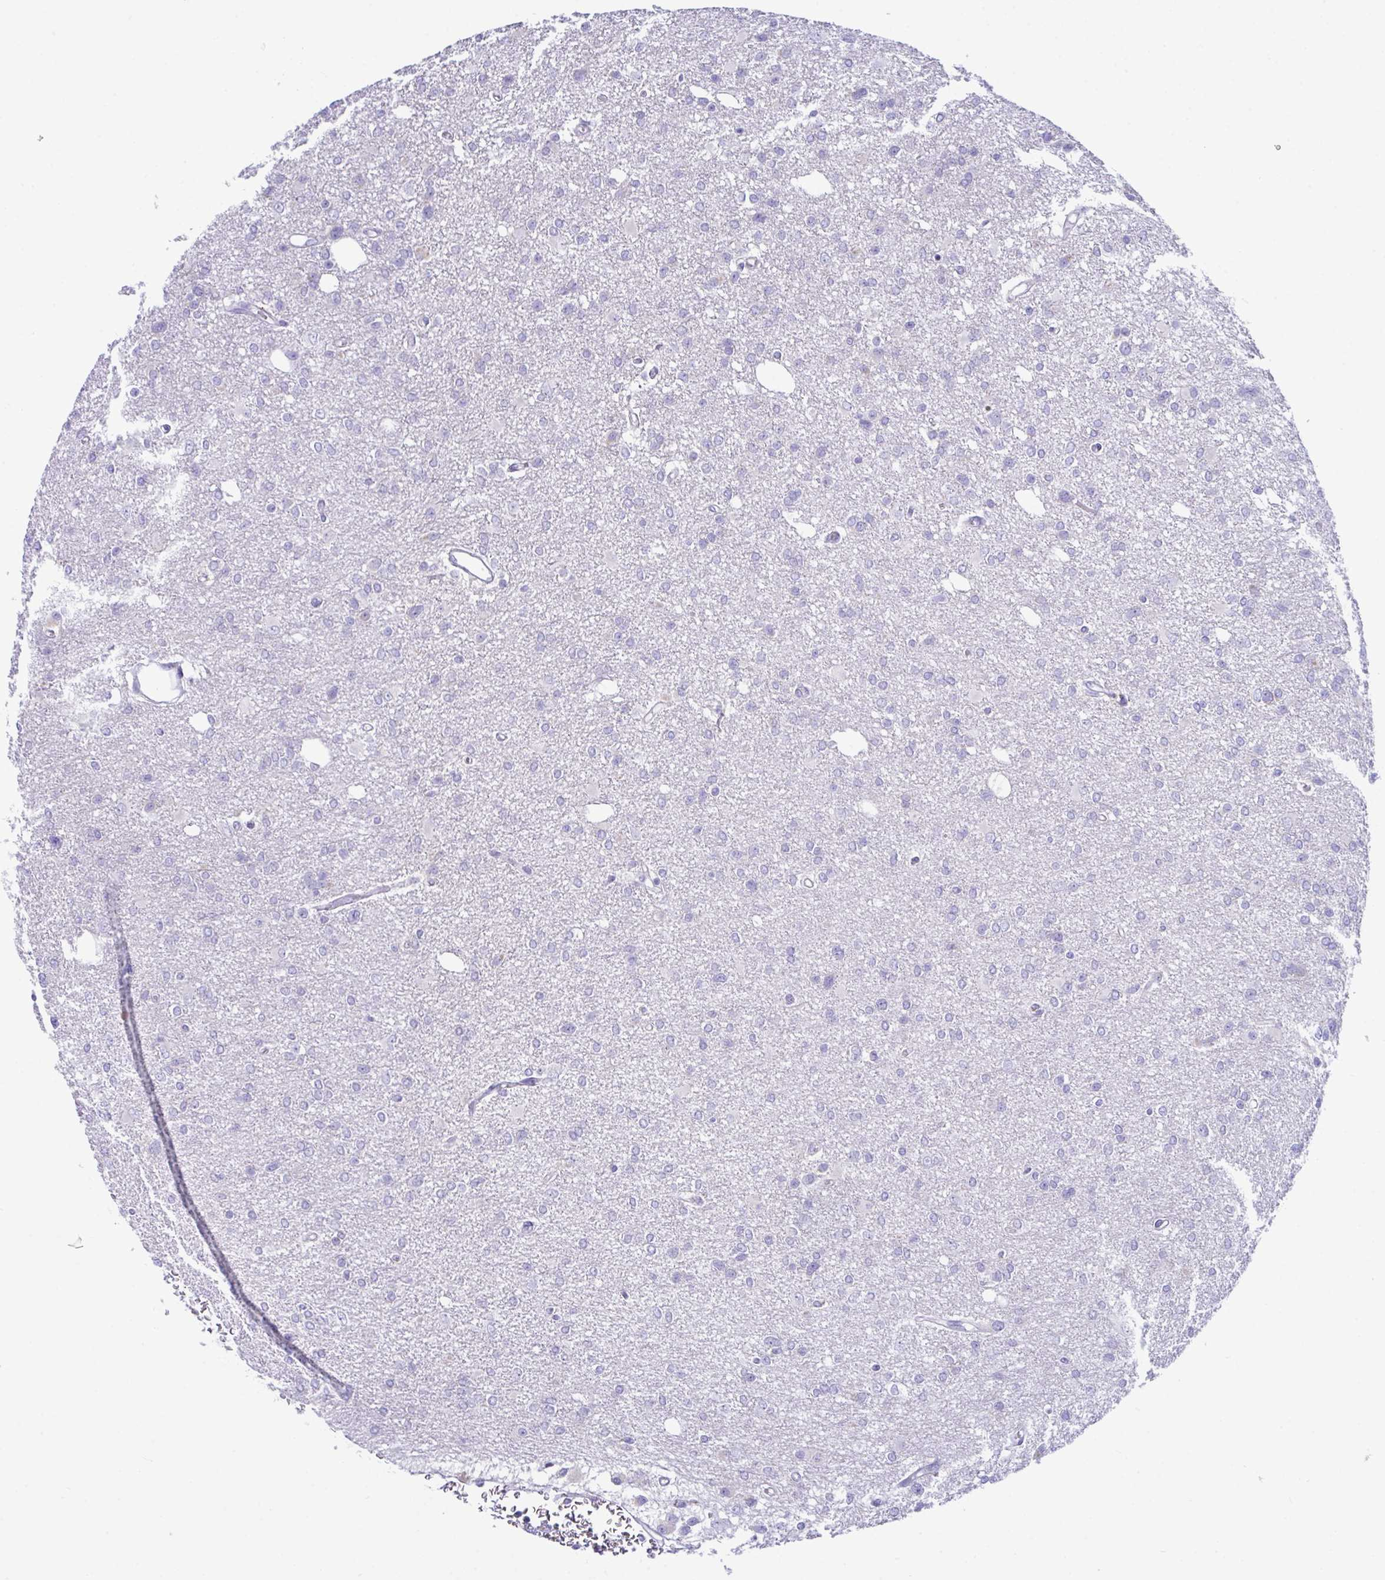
{"staining": {"intensity": "negative", "quantity": "none", "location": "none"}, "tissue": "glioma", "cell_type": "Tumor cells", "image_type": "cancer", "snomed": [{"axis": "morphology", "description": "Glioma, malignant, Low grade"}, {"axis": "topography", "description": "Brain"}], "caption": "Tumor cells show no significant expression in glioma.", "gene": "BBS1", "patient": {"sex": "male", "age": 26}}